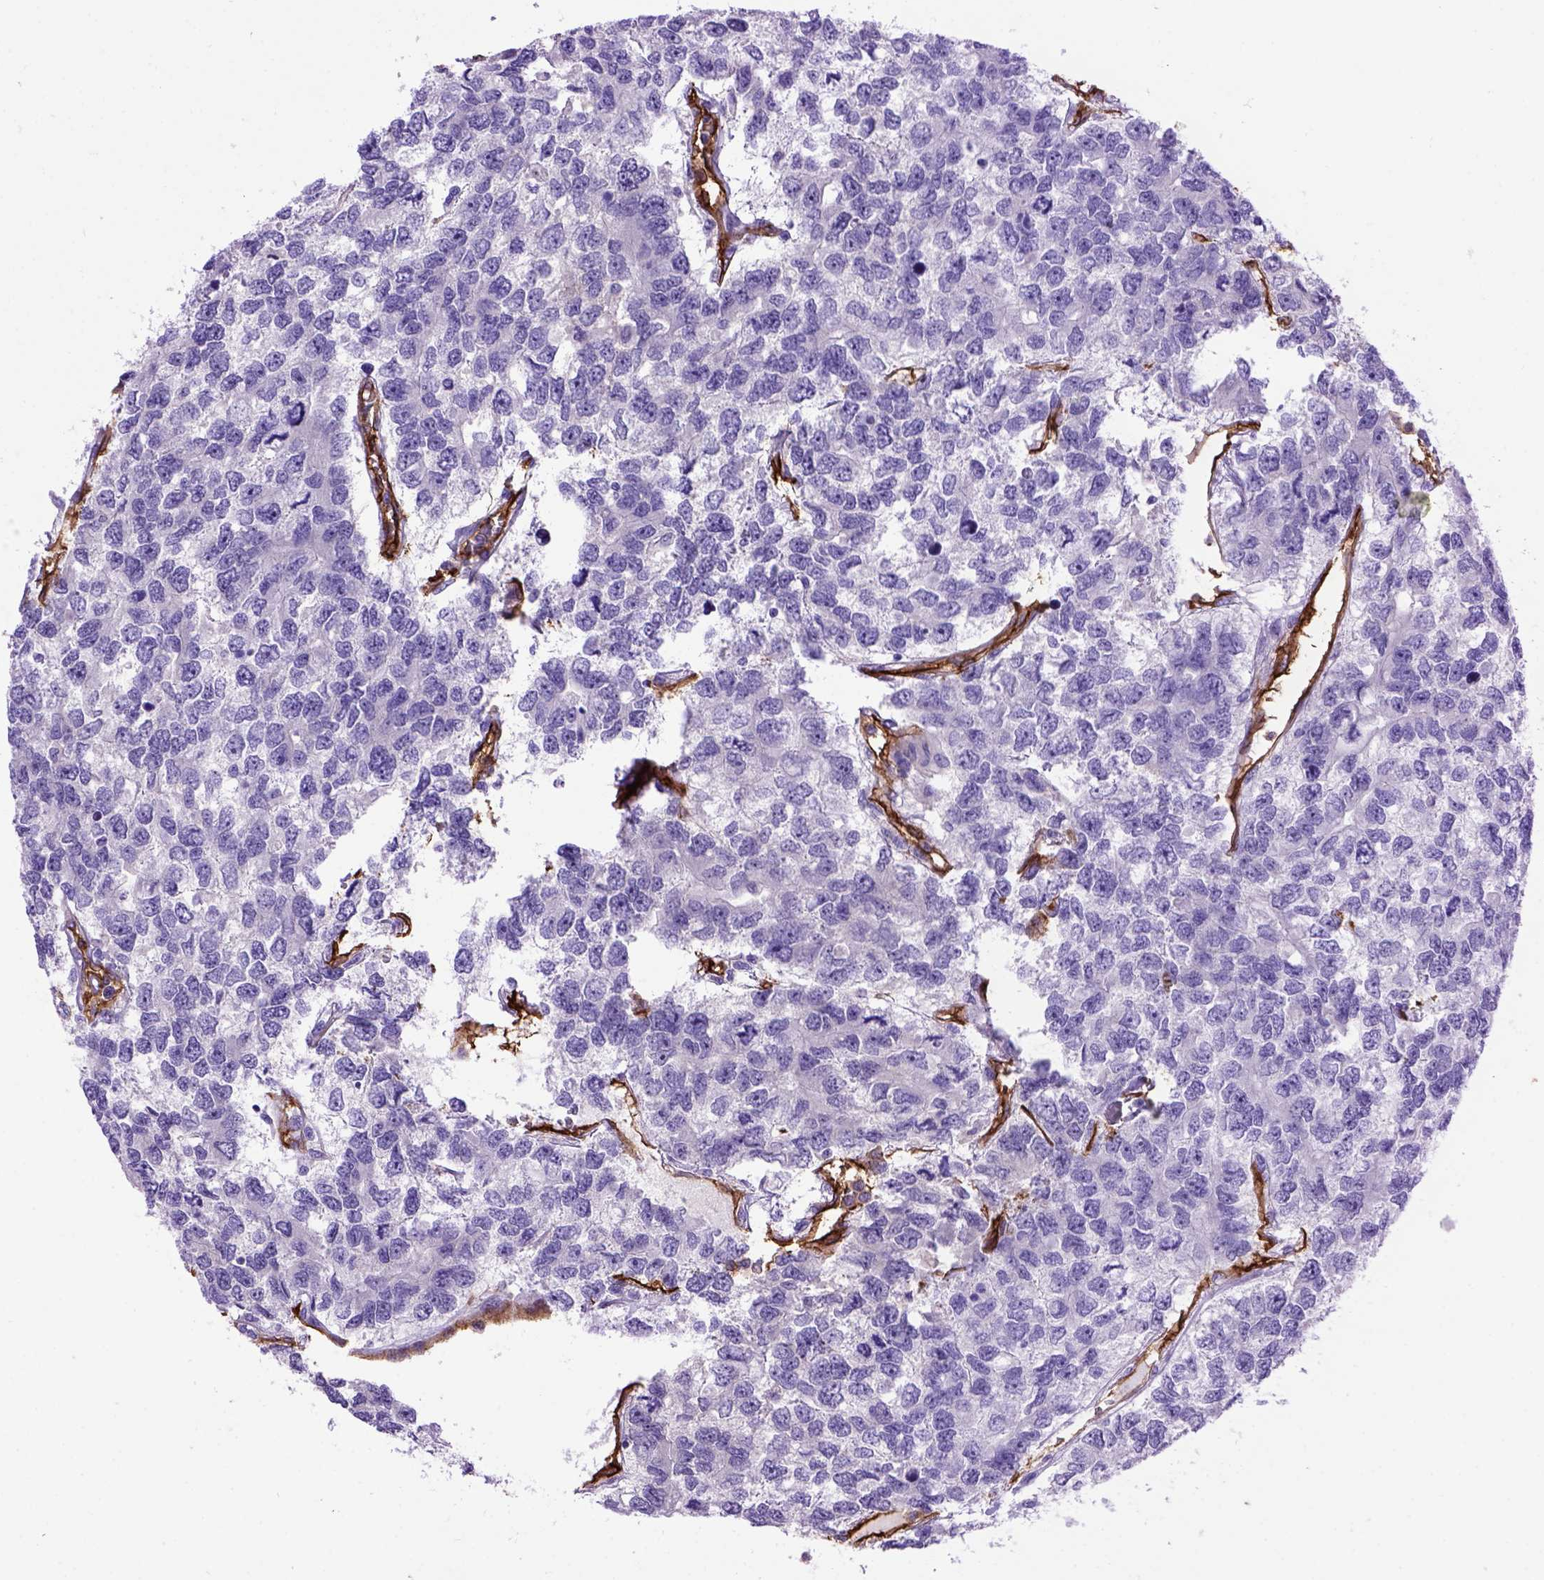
{"staining": {"intensity": "negative", "quantity": "none", "location": "none"}, "tissue": "testis cancer", "cell_type": "Tumor cells", "image_type": "cancer", "snomed": [{"axis": "morphology", "description": "Seminoma, NOS"}, {"axis": "topography", "description": "Testis"}], "caption": "Tumor cells show no significant protein expression in seminoma (testis). (Stains: DAB immunohistochemistry with hematoxylin counter stain, Microscopy: brightfield microscopy at high magnification).", "gene": "ENG", "patient": {"sex": "male", "age": 52}}